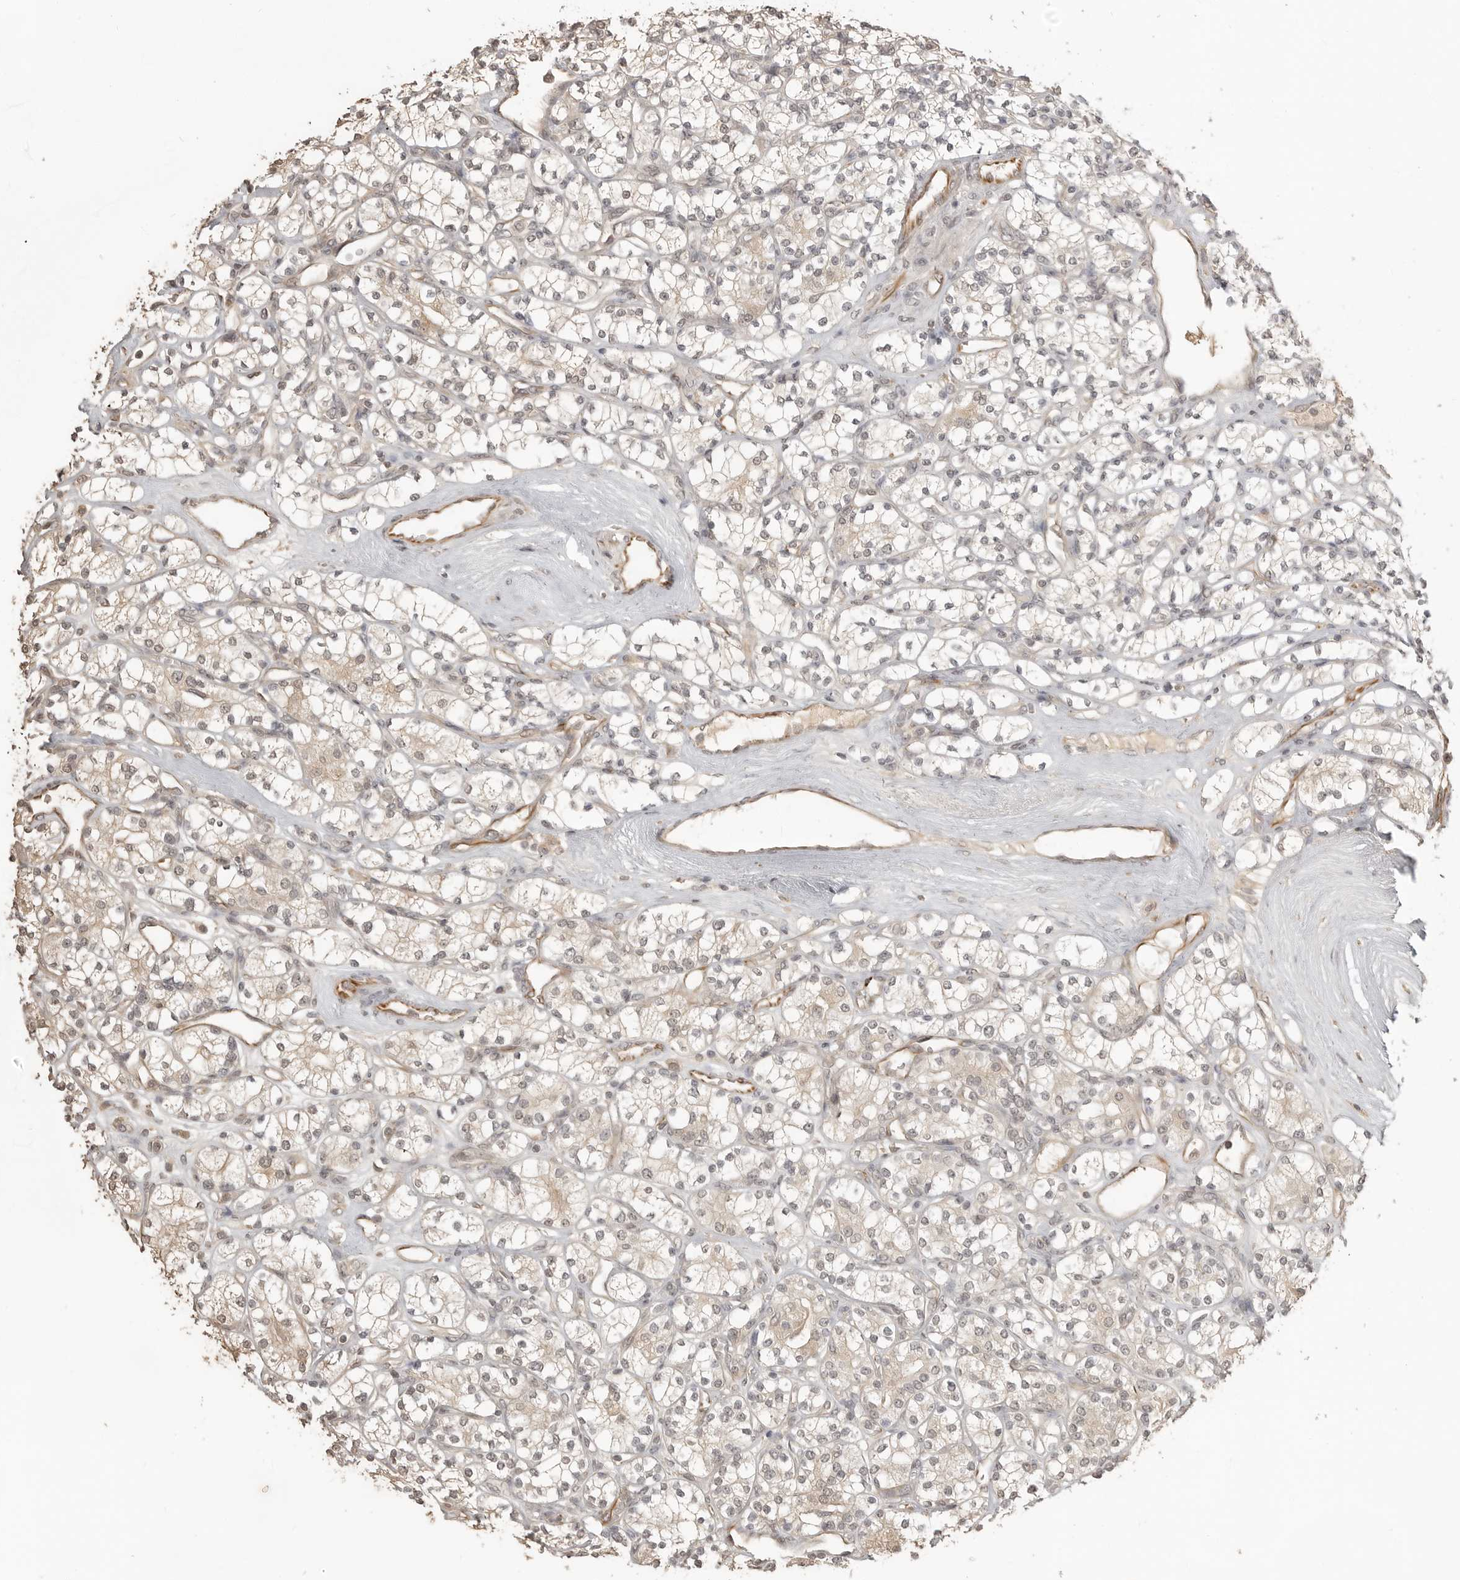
{"staining": {"intensity": "weak", "quantity": "<25%", "location": "cytoplasmic/membranous"}, "tissue": "renal cancer", "cell_type": "Tumor cells", "image_type": "cancer", "snomed": [{"axis": "morphology", "description": "Adenocarcinoma, NOS"}, {"axis": "topography", "description": "Kidney"}], "caption": "Immunohistochemistry image of human renal adenocarcinoma stained for a protein (brown), which exhibits no expression in tumor cells.", "gene": "SMG8", "patient": {"sex": "male", "age": 77}}